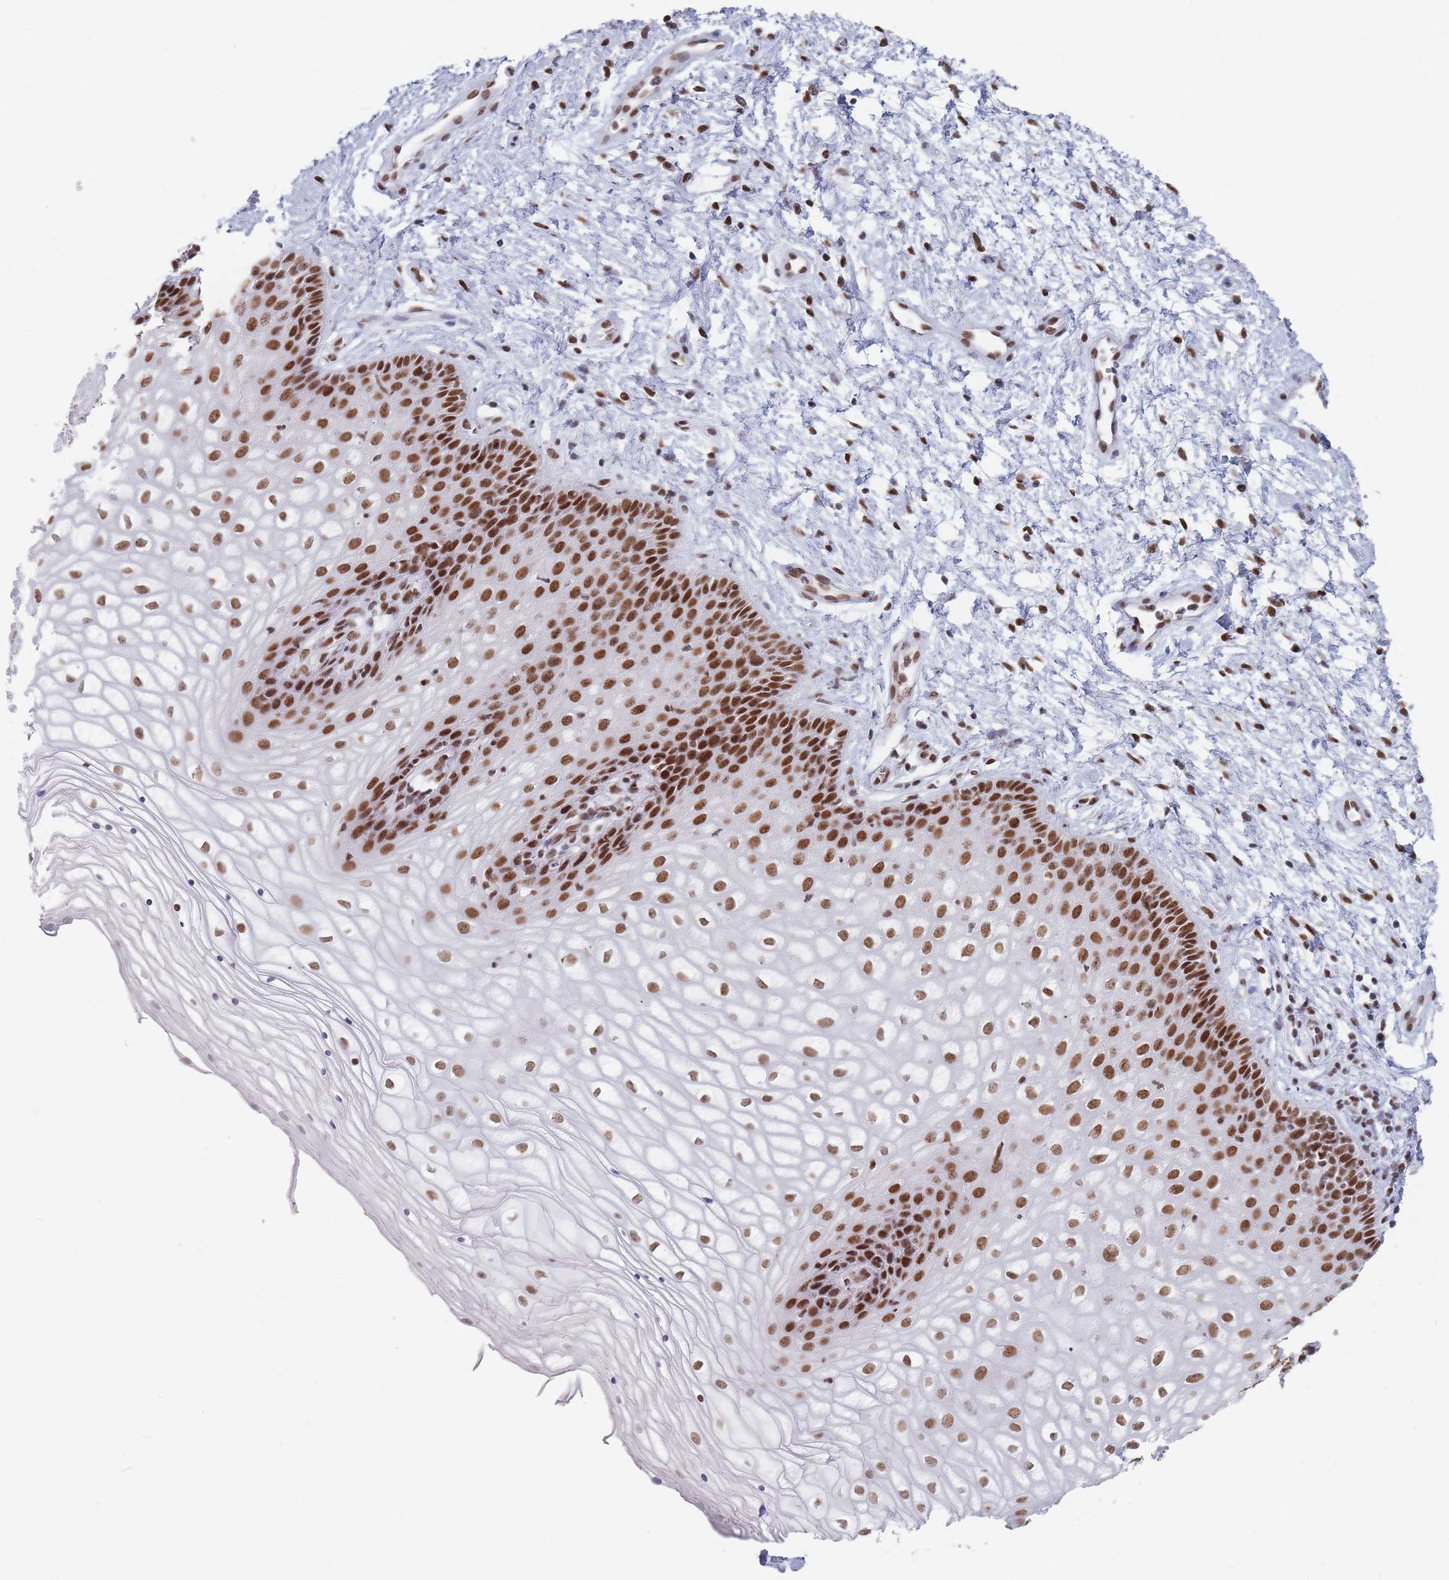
{"staining": {"intensity": "strong", "quantity": ">75%", "location": "nuclear"}, "tissue": "vagina", "cell_type": "Squamous epithelial cells", "image_type": "normal", "snomed": [{"axis": "morphology", "description": "Normal tissue, NOS"}, {"axis": "topography", "description": "Vagina"}], "caption": "Squamous epithelial cells show high levels of strong nuclear positivity in about >75% of cells in normal vagina. (DAB (3,3'-diaminobenzidine) = brown stain, brightfield microscopy at high magnification).", "gene": "SAFB2", "patient": {"sex": "female", "age": 34}}